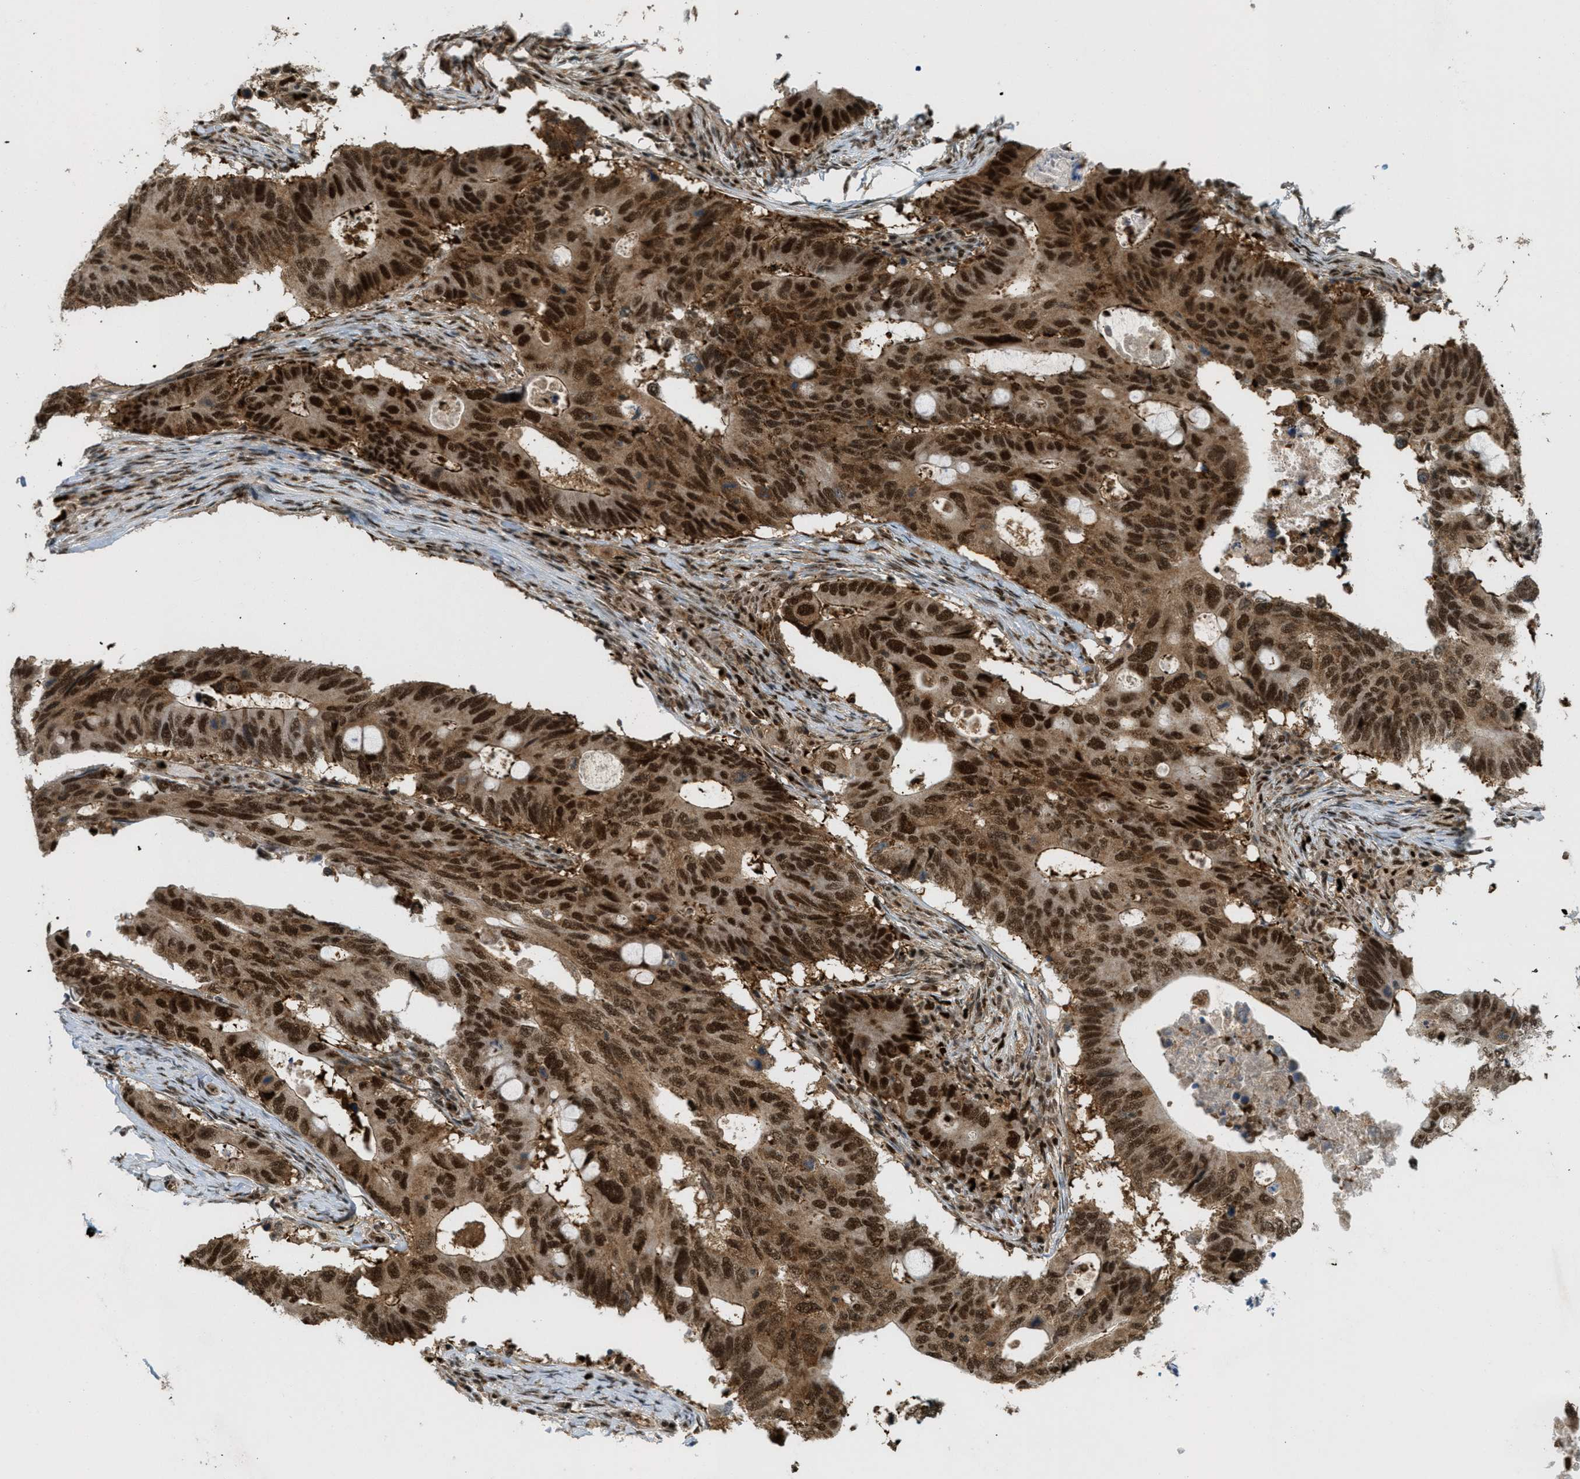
{"staining": {"intensity": "strong", "quantity": ">75%", "location": "cytoplasmic/membranous,nuclear"}, "tissue": "colorectal cancer", "cell_type": "Tumor cells", "image_type": "cancer", "snomed": [{"axis": "morphology", "description": "Adenocarcinoma, NOS"}, {"axis": "topography", "description": "Colon"}], "caption": "About >75% of tumor cells in human colorectal cancer demonstrate strong cytoplasmic/membranous and nuclear protein expression as visualized by brown immunohistochemical staining.", "gene": "TLK1", "patient": {"sex": "male", "age": 71}}